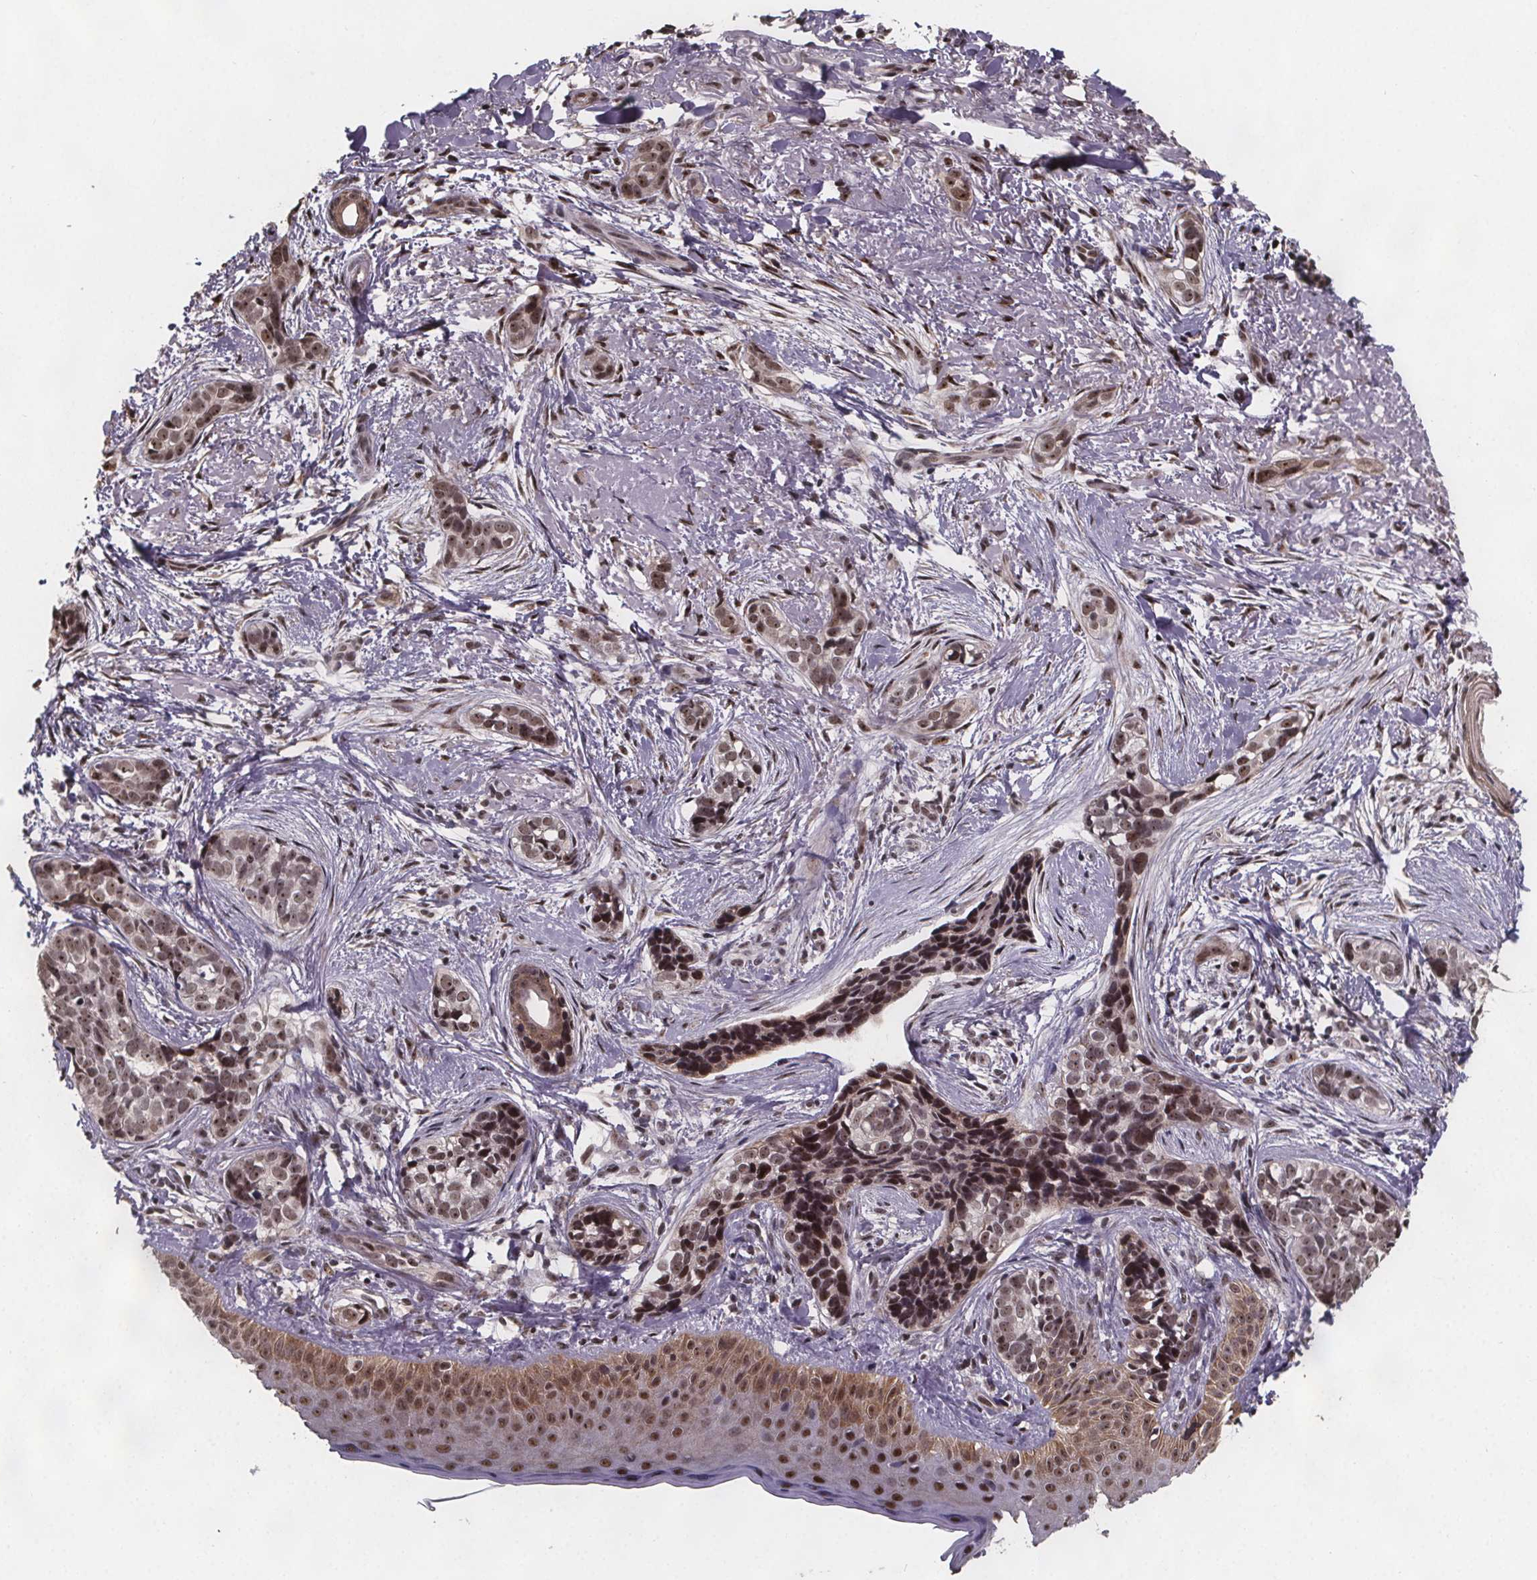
{"staining": {"intensity": "moderate", "quantity": ">75%", "location": "nuclear"}, "tissue": "skin cancer", "cell_type": "Tumor cells", "image_type": "cancer", "snomed": [{"axis": "morphology", "description": "Basal cell carcinoma"}, {"axis": "topography", "description": "Skin"}], "caption": "About >75% of tumor cells in human skin cancer (basal cell carcinoma) reveal moderate nuclear protein expression as visualized by brown immunohistochemical staining.", "gene": "U2SURP", "patient": {"sex": "male", "age": 87}}